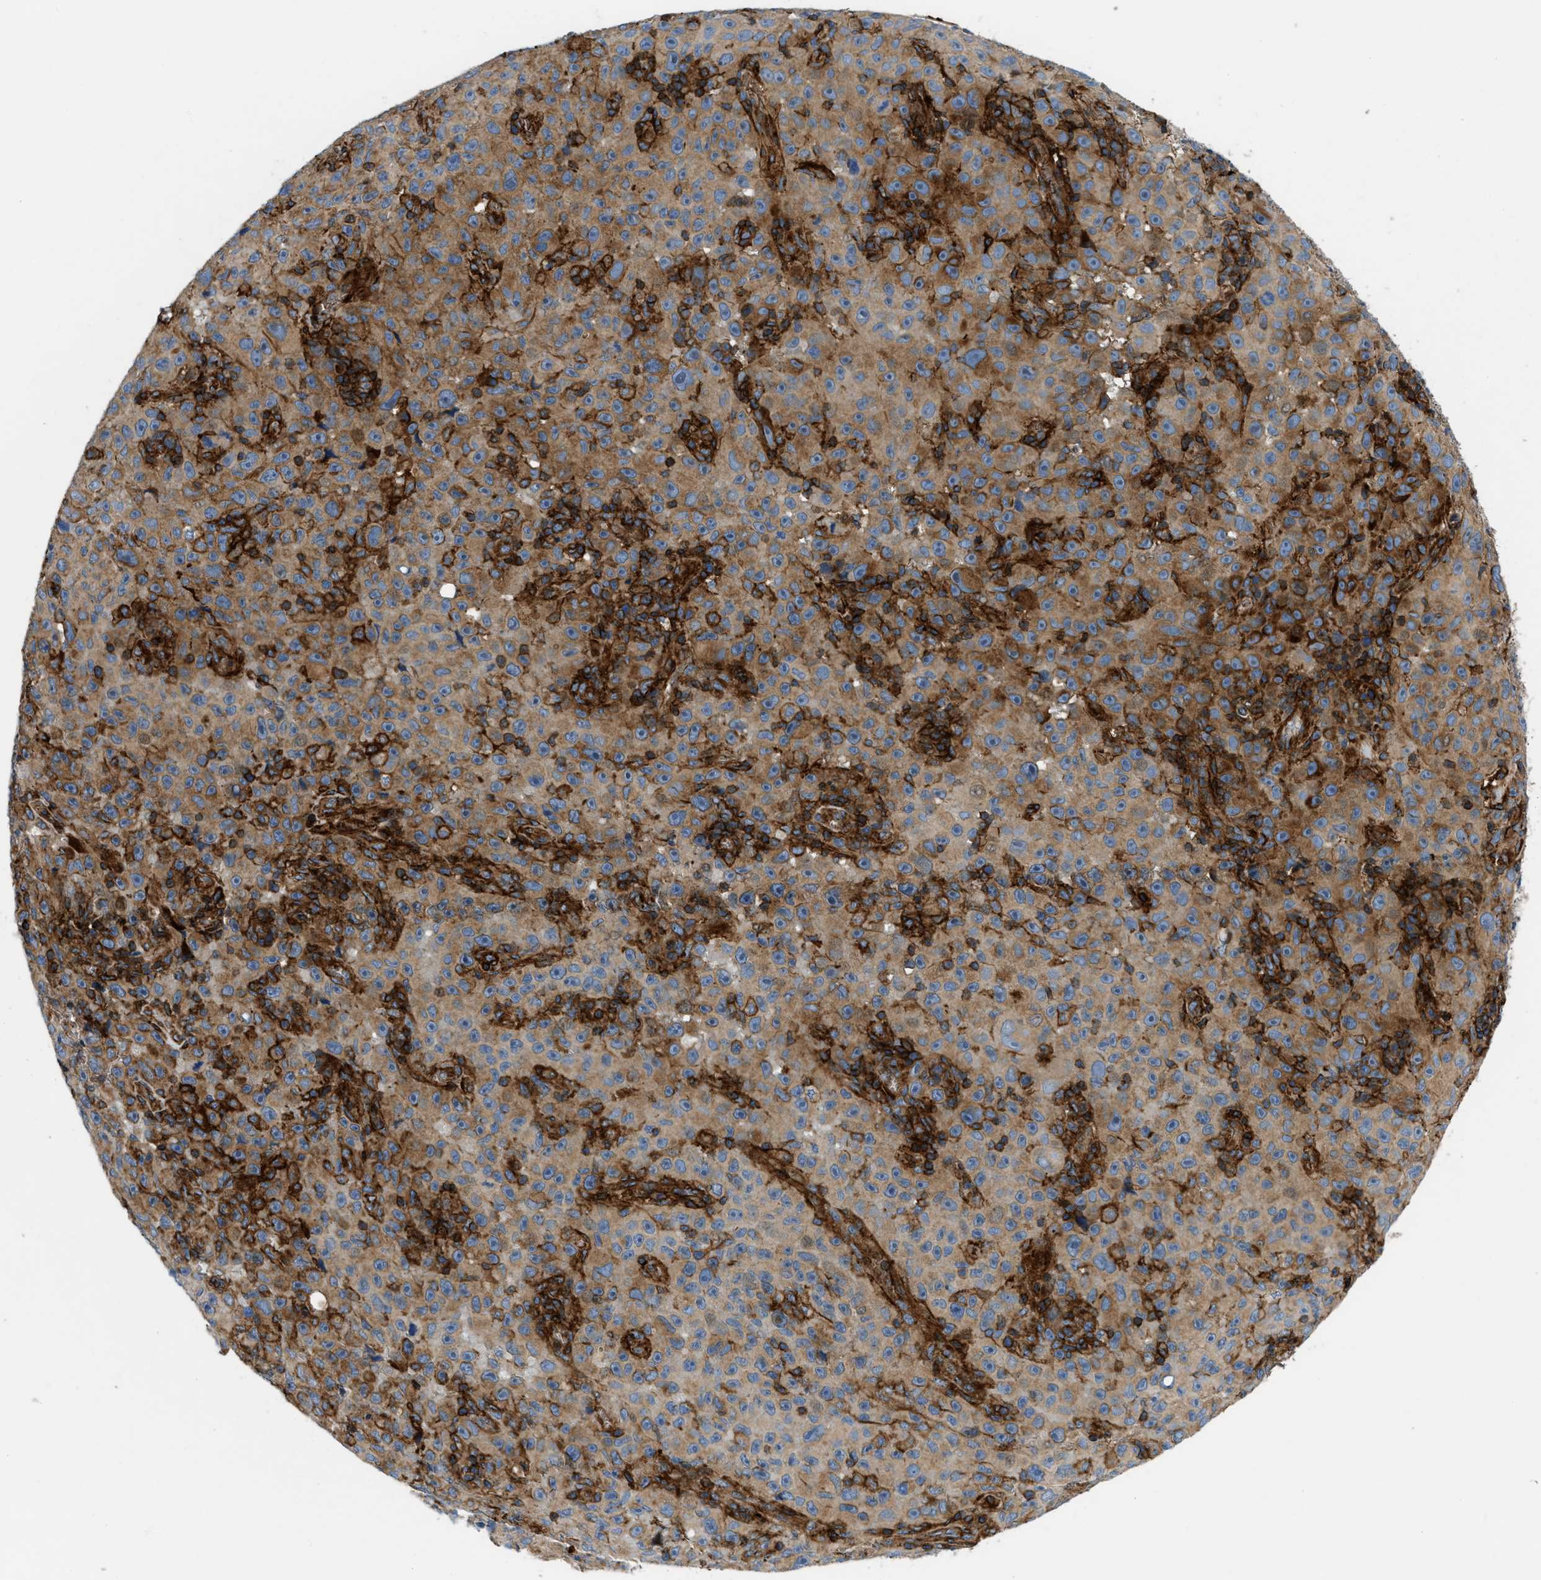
{"staining": {"intensity": "moderate", "quantity": ">75%", "location": "cytoplasmic/membranous"}, "tissue": "melanoma", "cell_type": "Tumor cells", "image_type": "cancer", "snomed": [{"axis": "morphology", "description": "Malignant melanoma, NOS"}, {"axis": "topography", "description": "Skin"}], "caption": "Human melanoma stained with a protein marker demonstrates moderate staining in tumor cells.", "gene": "DHODH", "patient": {"sex": "female", "age": 82}}